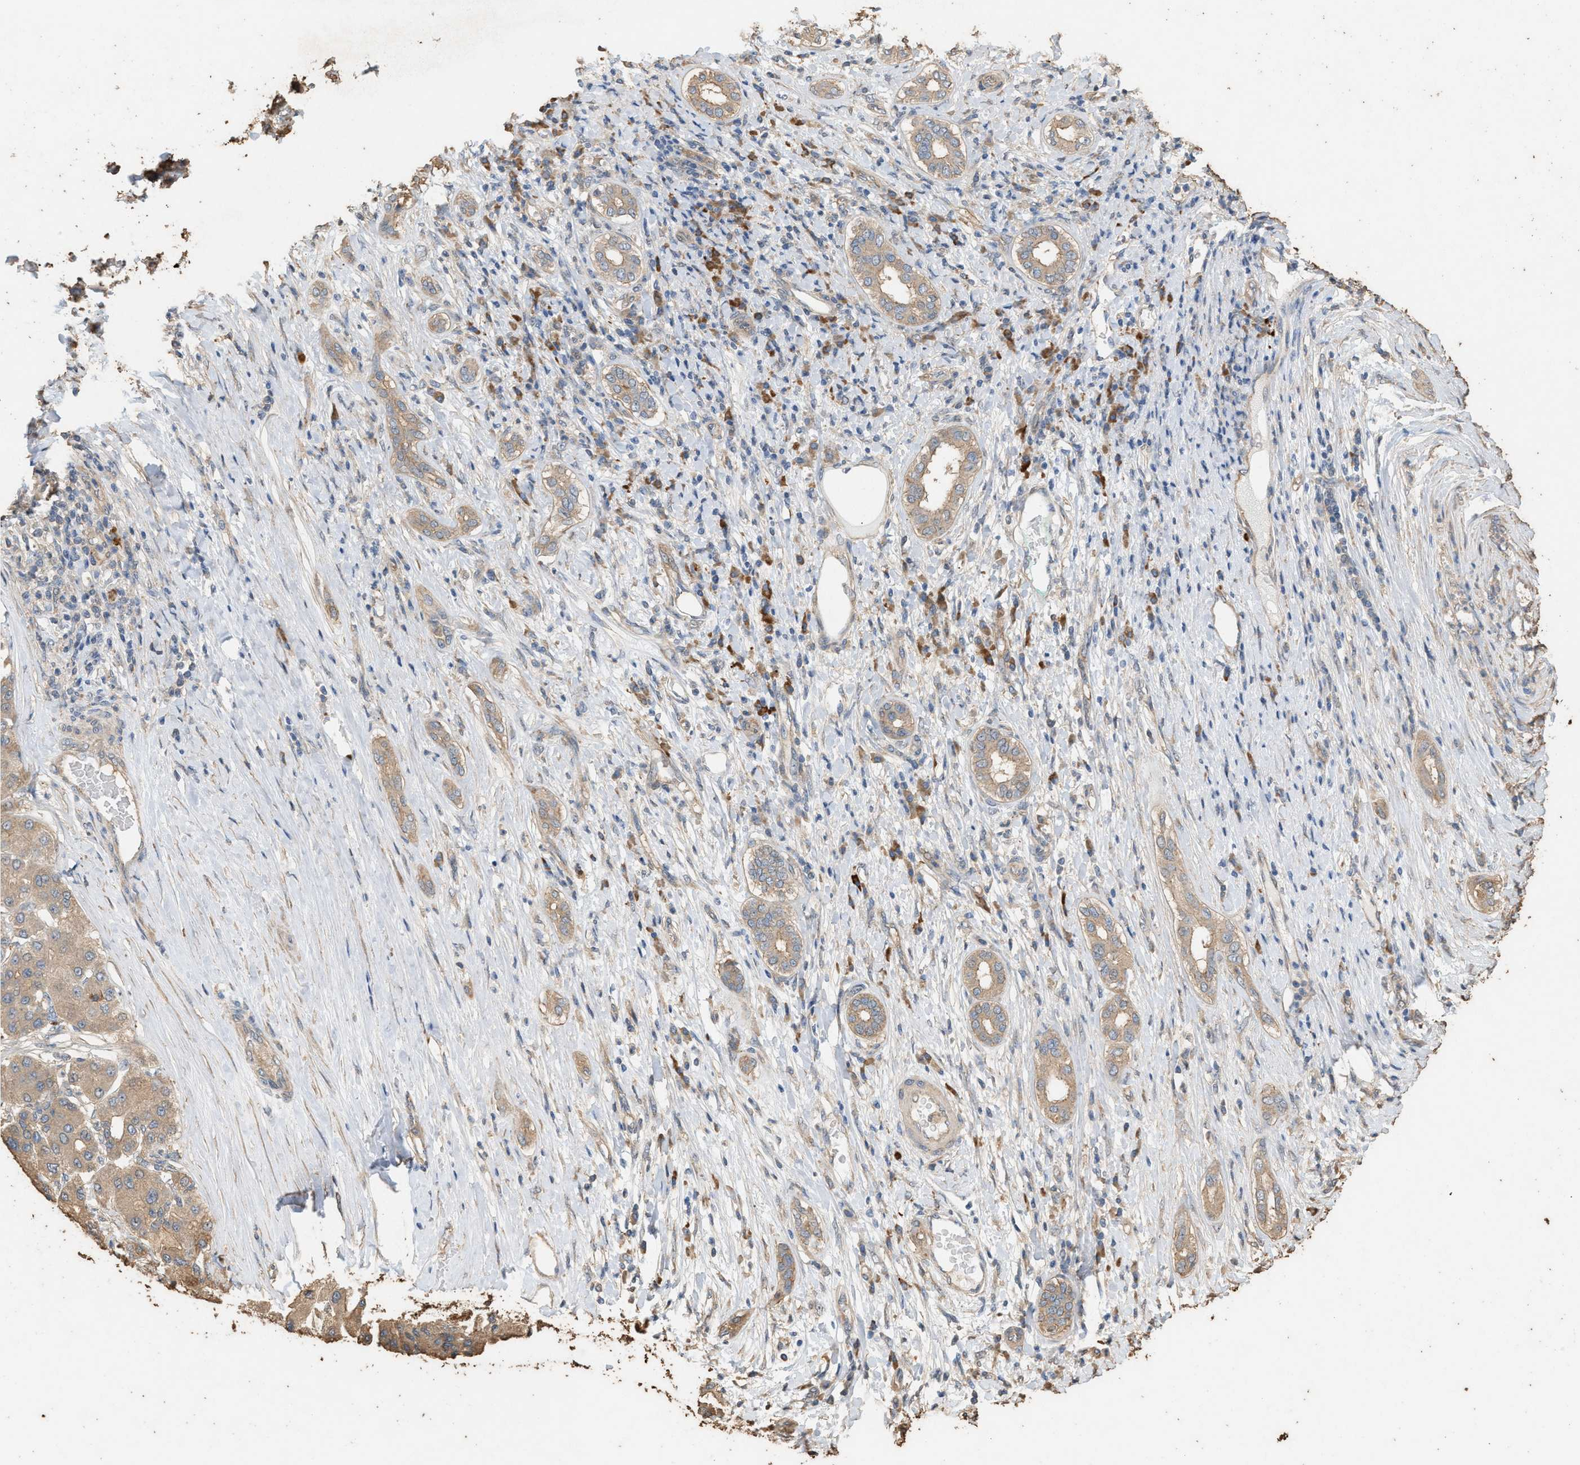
{"staining": {"intensity": "weak", "quantity": "<25%", "location": "cytoplasmic/membranous"}, "tissue": "liver cancer", "cell_type": "Tumor cells", "image_type": "cancer", "snomed": [{"axis": "morphology", "description": "Carcinoma, Hepatocellular, NOS"}, {"axis": "topography", "description": "Liver"}], "caption": "Human liver hepatocellular carcinoma stained for a protein using immunohistochemistry (IHC) reveals no positivity in tumor cells.", "gene": "DCAF7", "patient": {"sex": "male", "age": 65}}